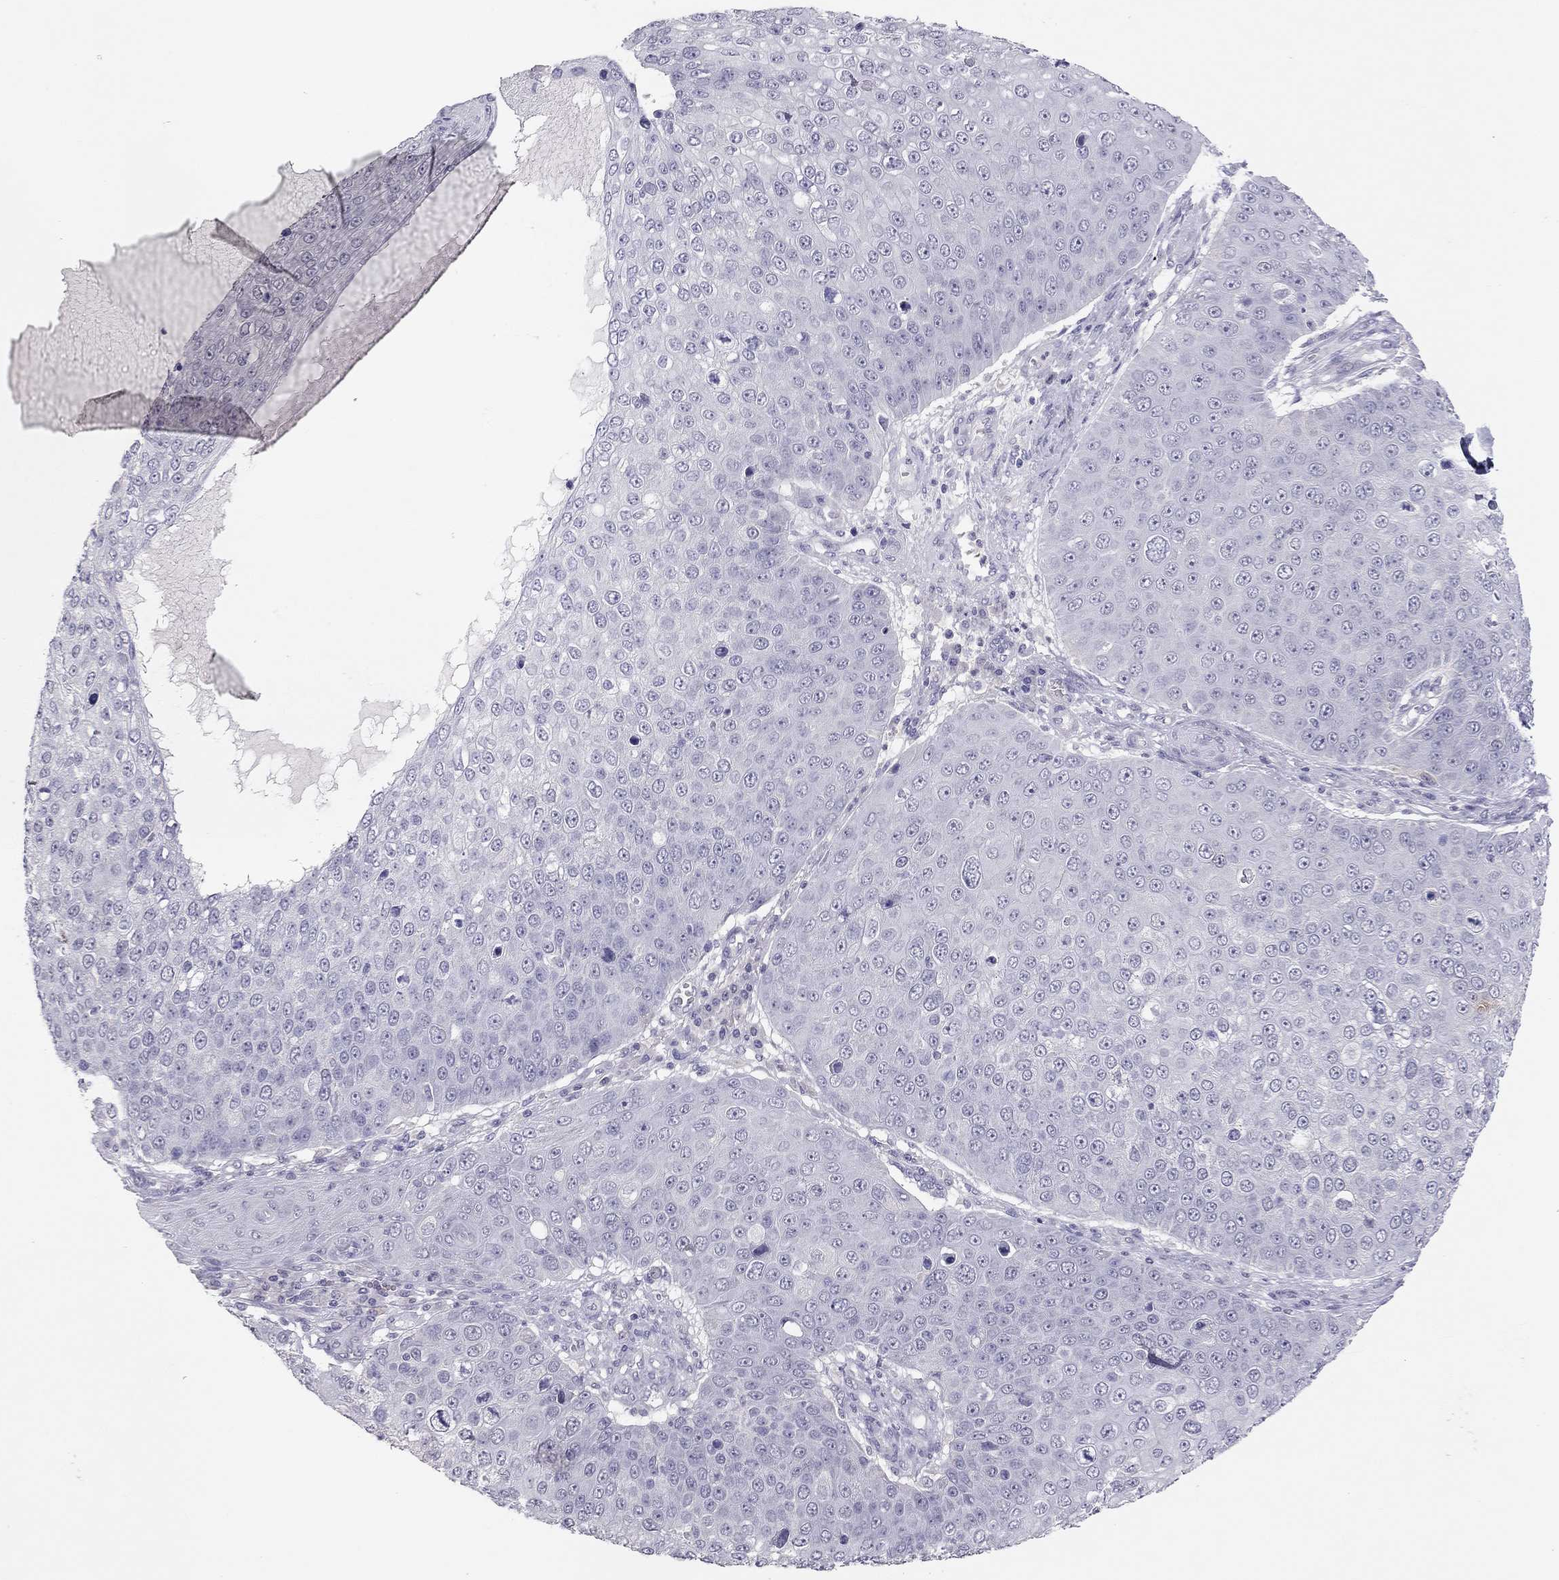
{"staining": {"intensity": "negative", "quantity": "none", "location": "none"}, "tissue": "skin cancer", "cell_type": "Tumor cells", "image_type": "cancer", "snomed": [{"axis": "morphology", "description": "Squamous cell carcinoma, NOS"}, {"axis": "topography", "description": "Skin"}], "caption": "This is a micrograph of immunohistochemistry staining of skin cancer (squamous cell carcinoma), which shows no positivity in tumor cells.", "gene": "ADORA2A", "patient": {"sex": "male", "age": 71}}